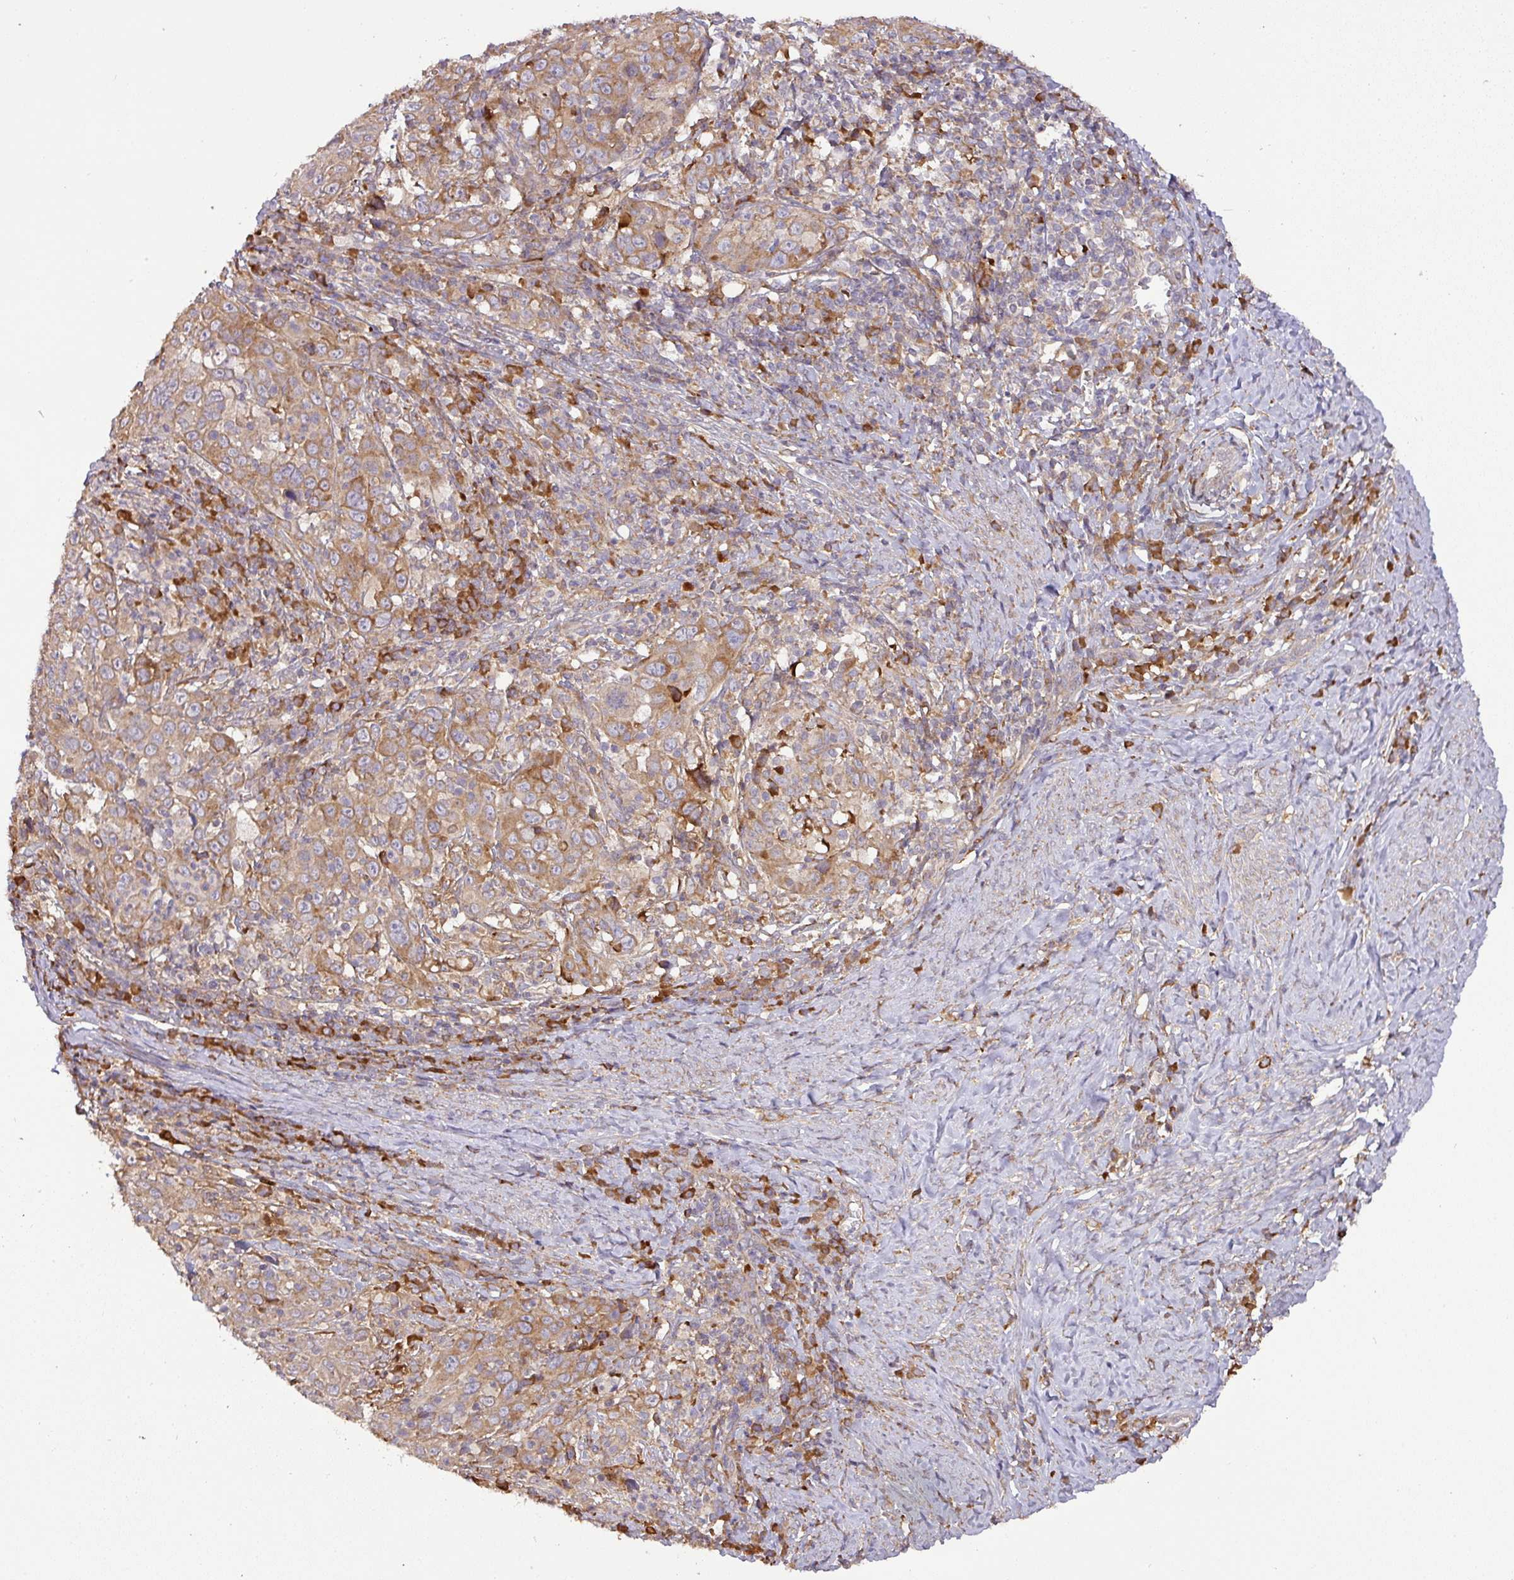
{"staining": {"intensity": "moderate", "quantity": ">75%", "location": "cytoplasmic/membranous"}, "tissue": "cervical cancer", "cell_type": "Tumor cells", "image_type": "cancer", "snomed": [{"axis": "morphology", "description": "Squamous cell carcinoma, NOS"}, {"axis": "topography", "description": "Cervix"}], "caption": "Immunohistochemistry (IHC) of human cervical cancer exhibits medium levels of moderate cytoplasmic/membranous positivity in about >75% of tumor cells.", "gene": "GALP", "patient": {"sex": "female", "age": 46}}